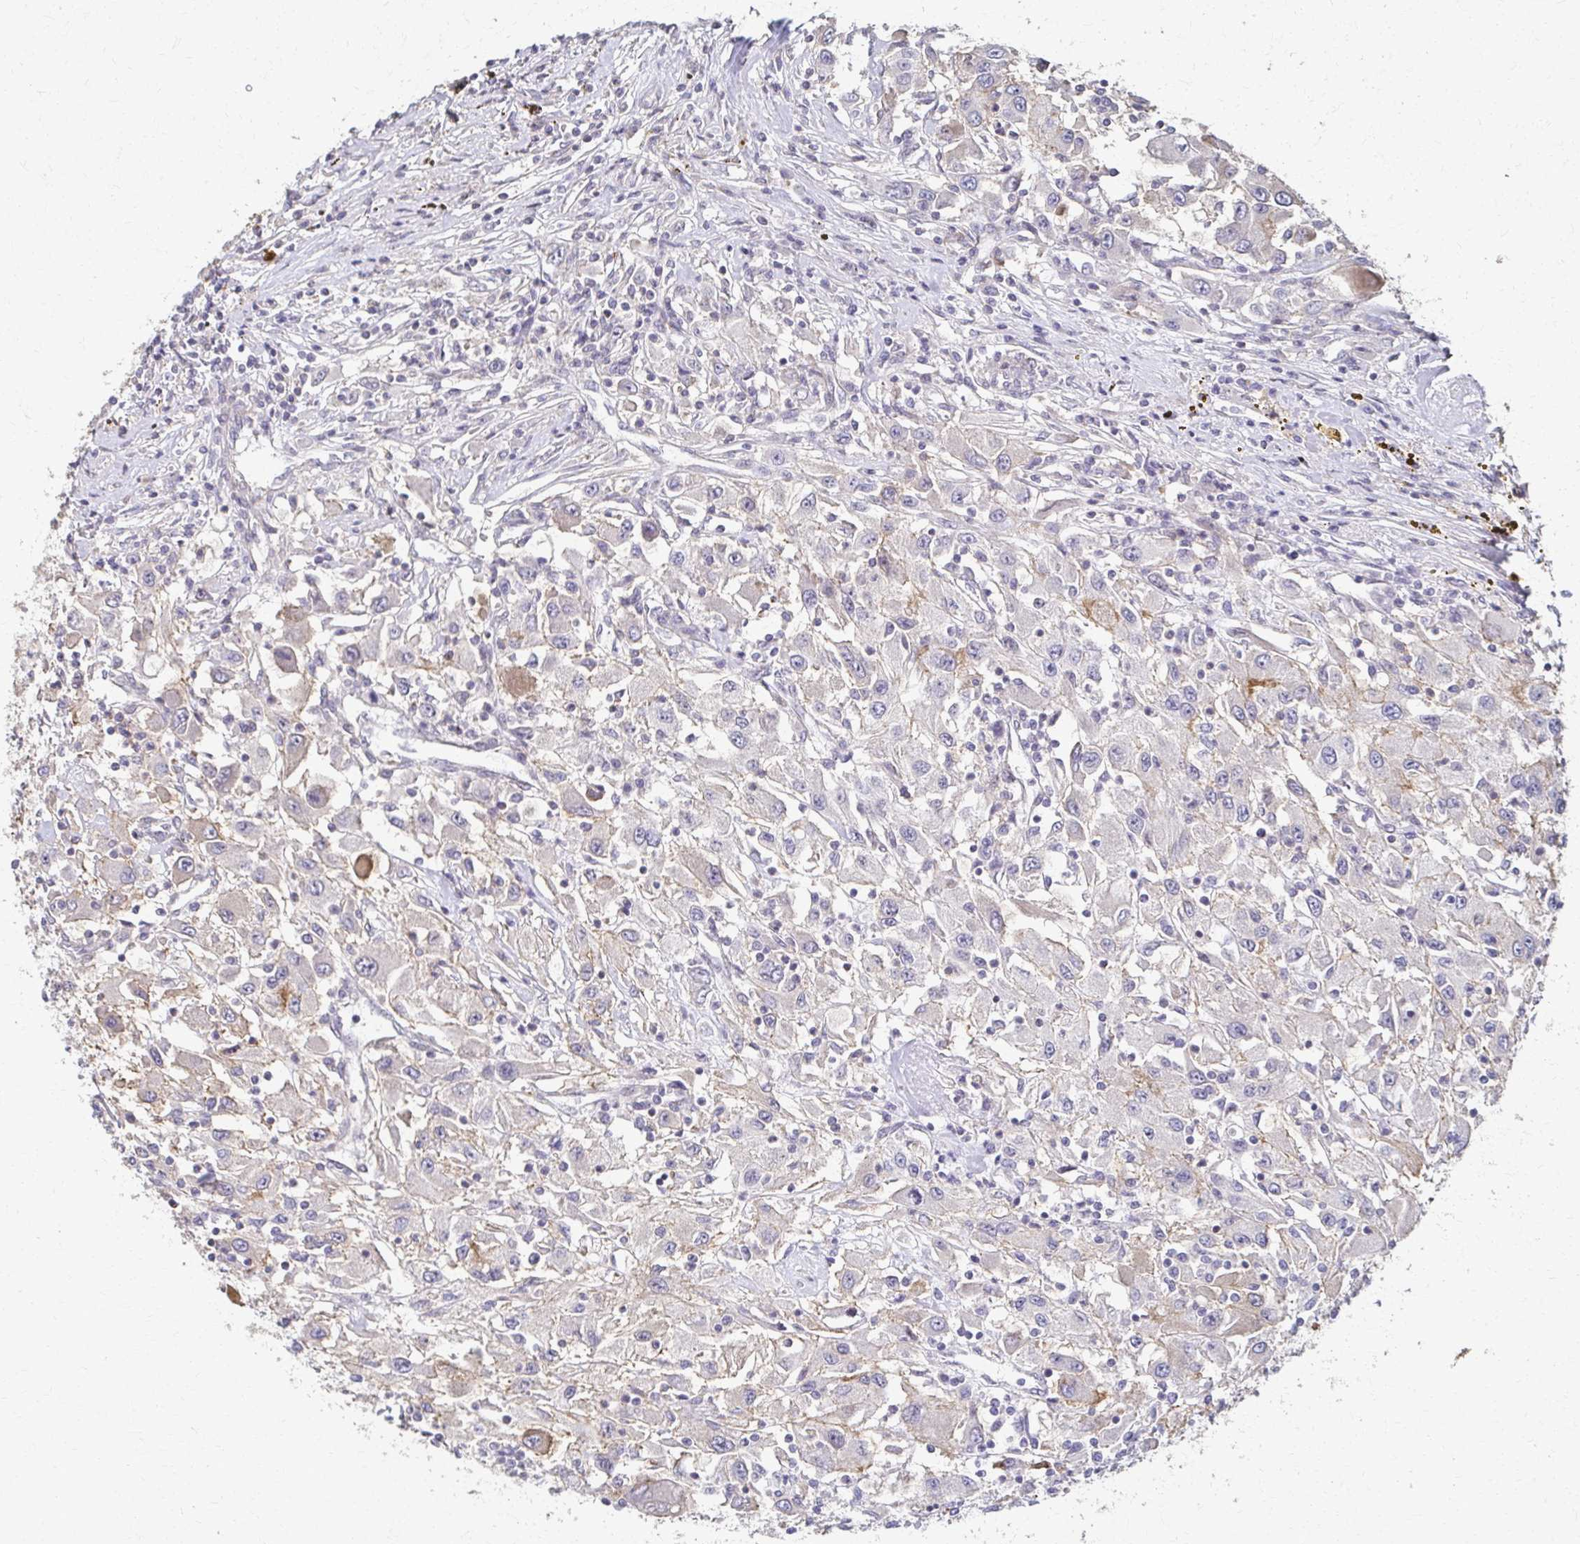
{"staining": {"intensity": "weak", "quantity": "<25%", "location": "cytoplasmic/membranous"}, "tissue": "renal cancer", "cell_type": "Tumor cells", "image_type": "cancer", "snomed": [{"axis": "morphology", "description": "Adenocarcinoma, NOS"}, {"axis": "topography", "description": "Kidney"}], "caption": "Immunohistochemical staining of renal cancer exhibits no significant expression in tumor cells. (Immunohistochemistry, brightfield microscopy, high magnification).", "gene": "EOLA2", "patient": {"sex": "female", "age": 67}}